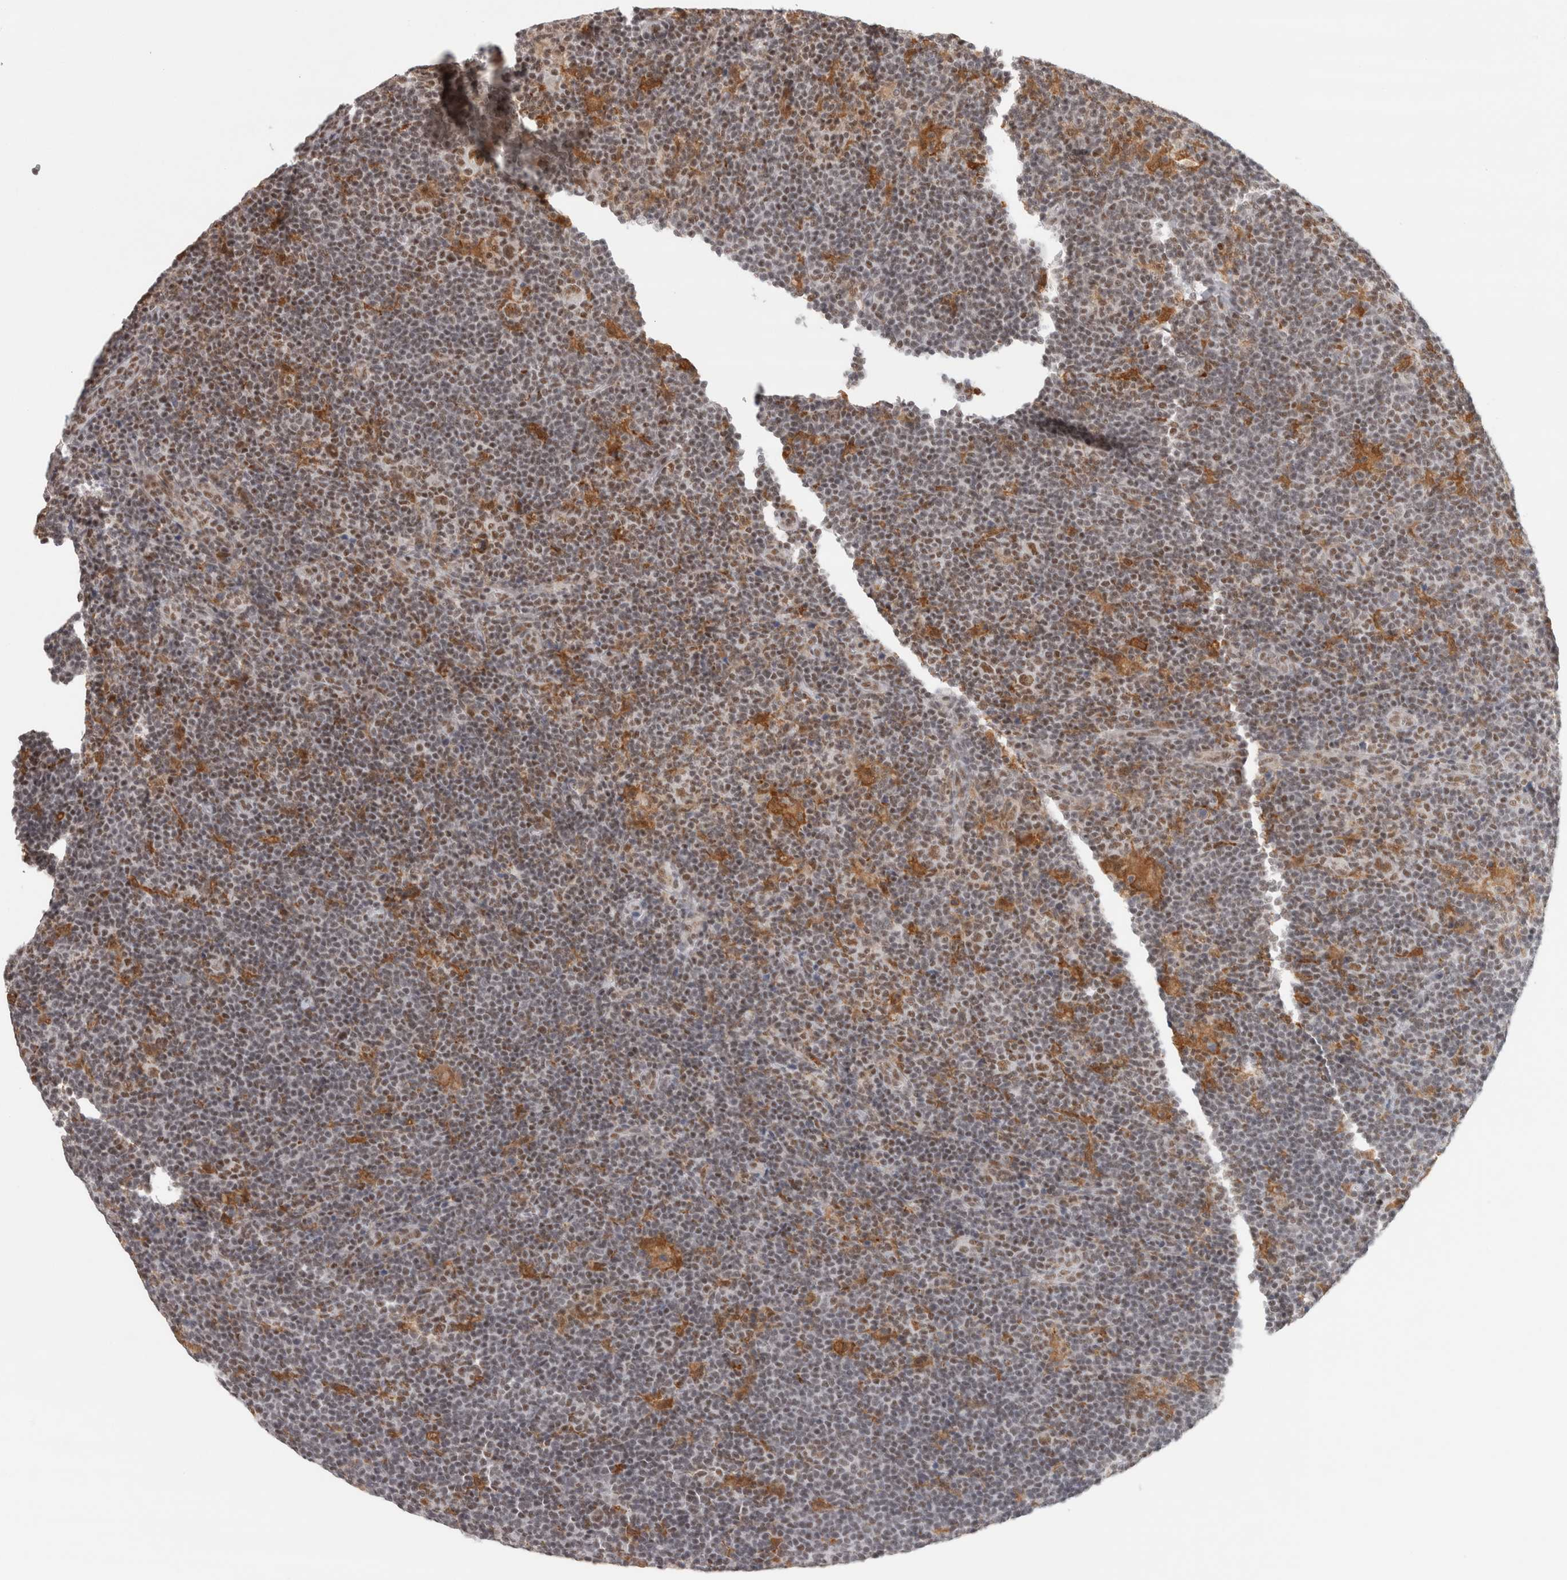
{"staining": {"intensity": "moderate", "quantity": "25%-75%", "location": "nuclear"}, "tissue": "lymphoma", "cell_type": "Tumor cells", "image_type": "cancer", "snomed": [{"axis": "morphology", "description": "Hodgkin's disease, NOS"}, {"axis": "topography", "description": "Lymph node"}], "caption": "IHC staining of Hodgkin's disease, which exhibits medium levels of moderate nuclear staining in about 25%-75% of tumor cells indicating moderate nuclear protein positivity. The staining was performed using DAB (3,3'-diaminobenzidine) (brown) for protein detection and nuclei were counterstained in hematoxylin (blue).", "gene": "ZNF830", "patient": {"sex": "female", "age": 57}}